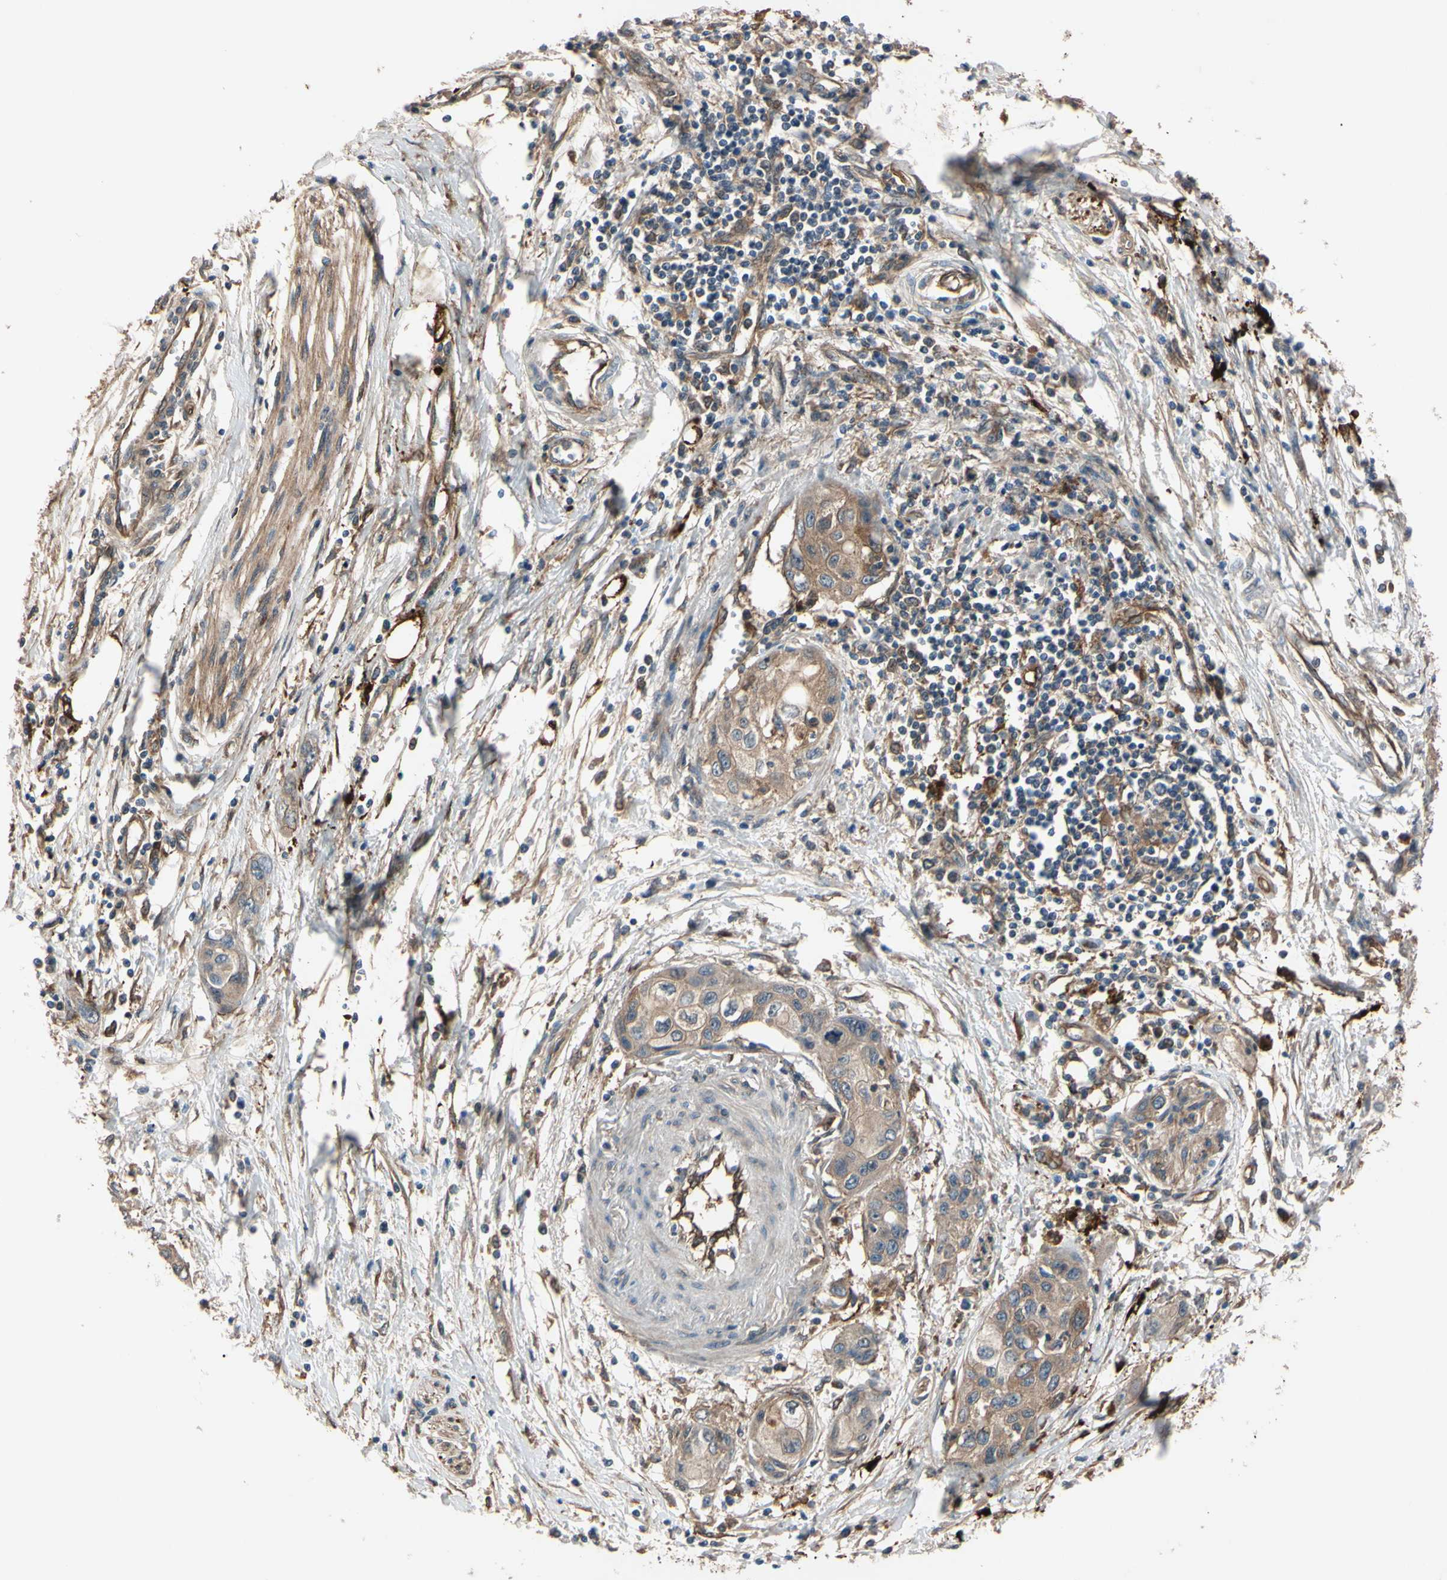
{"staining": {"intensity": "moderate", "quantity": ">75%", "location": "cytoplasmic/membranous"}, "tissue": "pancreatic cancer", "cell_type": "Tumor cells", "image_type": "cancer", "snomed": [{"axis": "morphology", "description": "Adenocarcinoma, NOS"}, {"axis": "topography", "description": "Pancreas"}], "caption": "Immunohistochemistry (IHC) (DAB) staining of pancreatic cancer (adenocarcinoma) reveals moderate cytoplasmic/membranous protein expression in about >75% of tumor cells.", "gene": "PTPN12", "patient": {"sex": "female", "age": 70}}